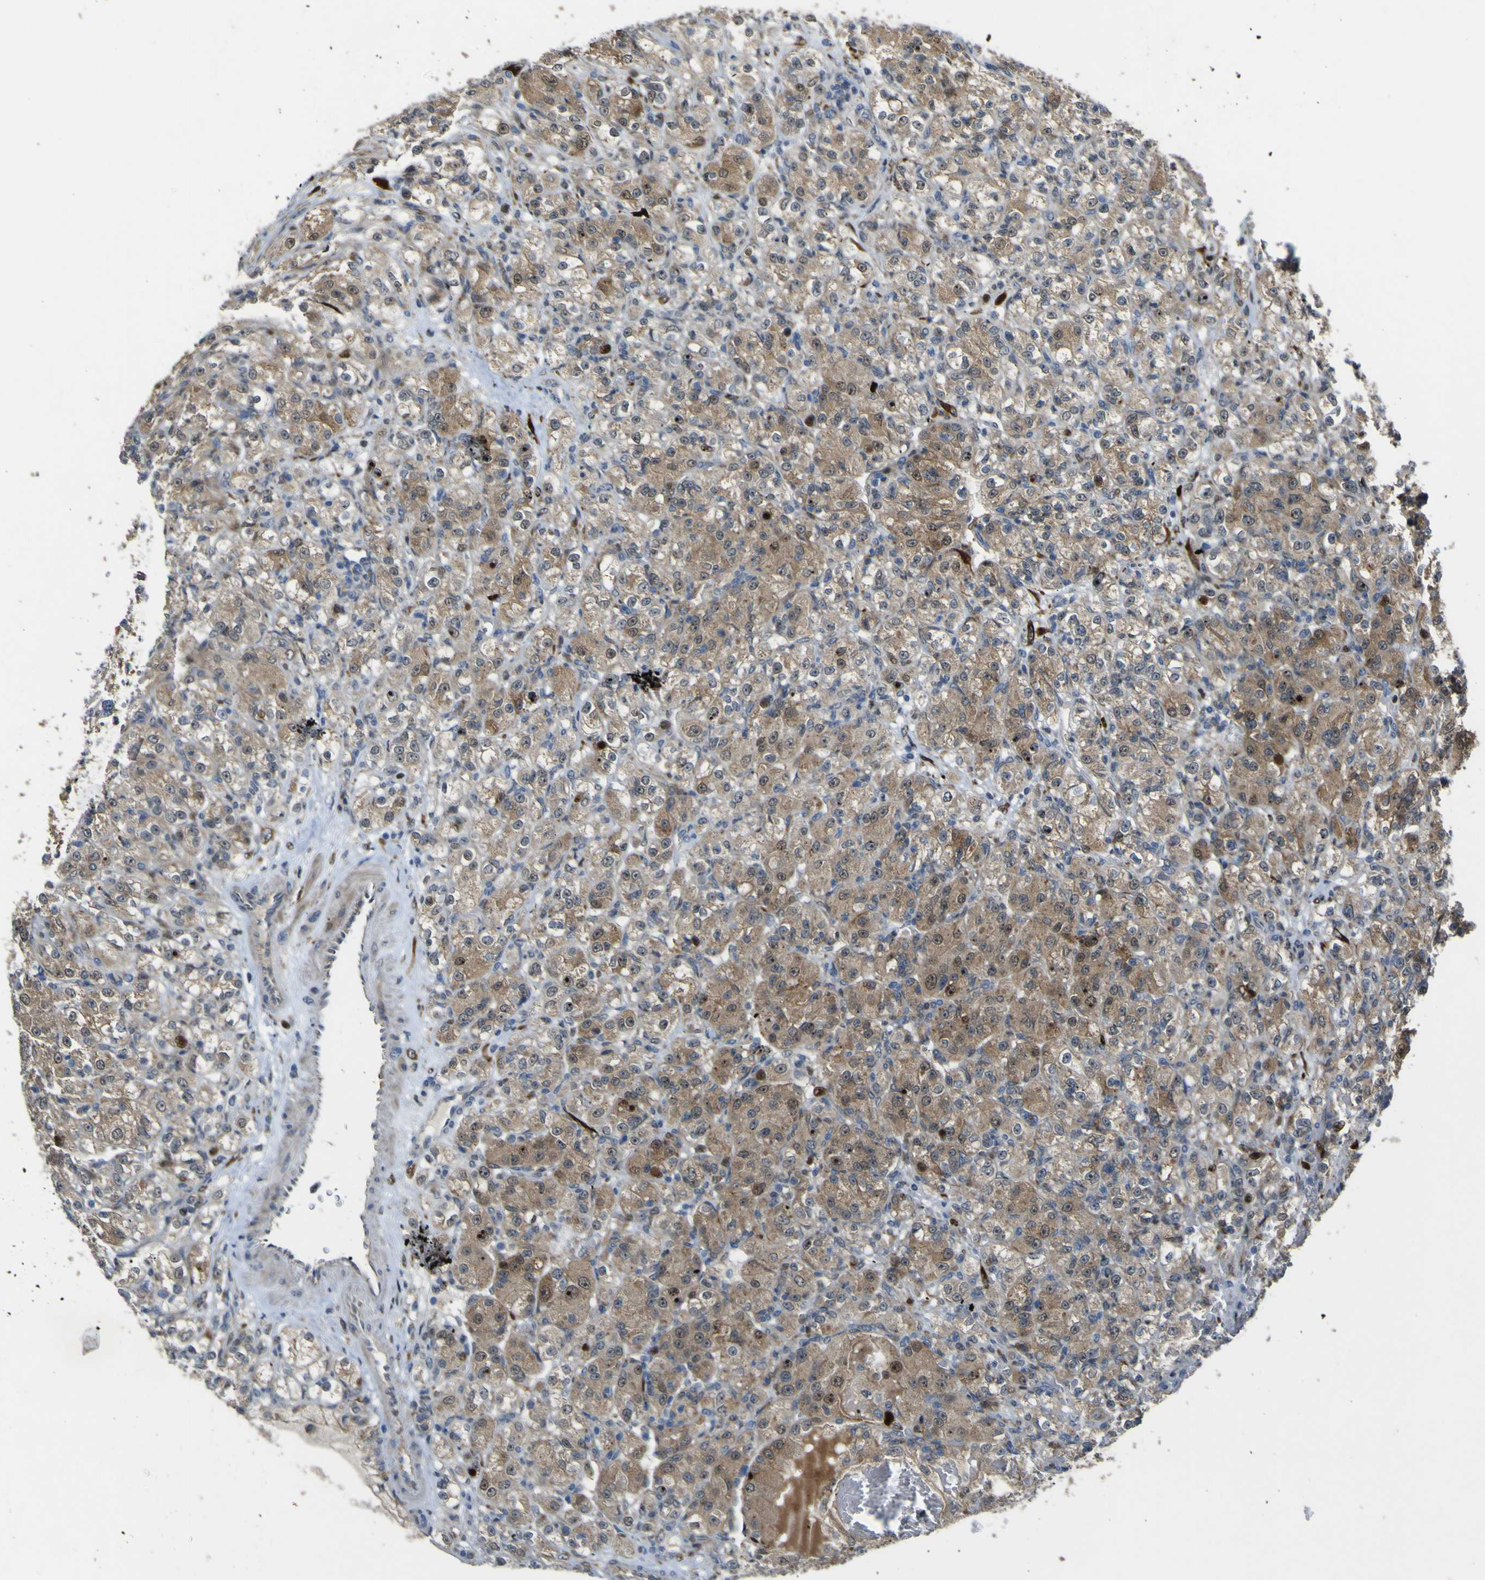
{"staining": {"intensity": "moderate", "quantity": "25%-75%", "location": "cytoplasmic/membranous"}, "tissue": "renal cancer", "cell_type": "Tumor cells", "image_type": "cancer", "snomed": [{"axis": "morphology", "description": "Adenocarcinoma, NOS"}, {"axis": "topography", "description": "Kidney"}], "caption": "Protein analysis of adenocarcinoma (renal) tissue displays moderate cytoplasmic/membranous positivity in about 25%-75% of tumor cells.", "gene": "LBHD1", "patient": {"sex": "male", "age": 61}}